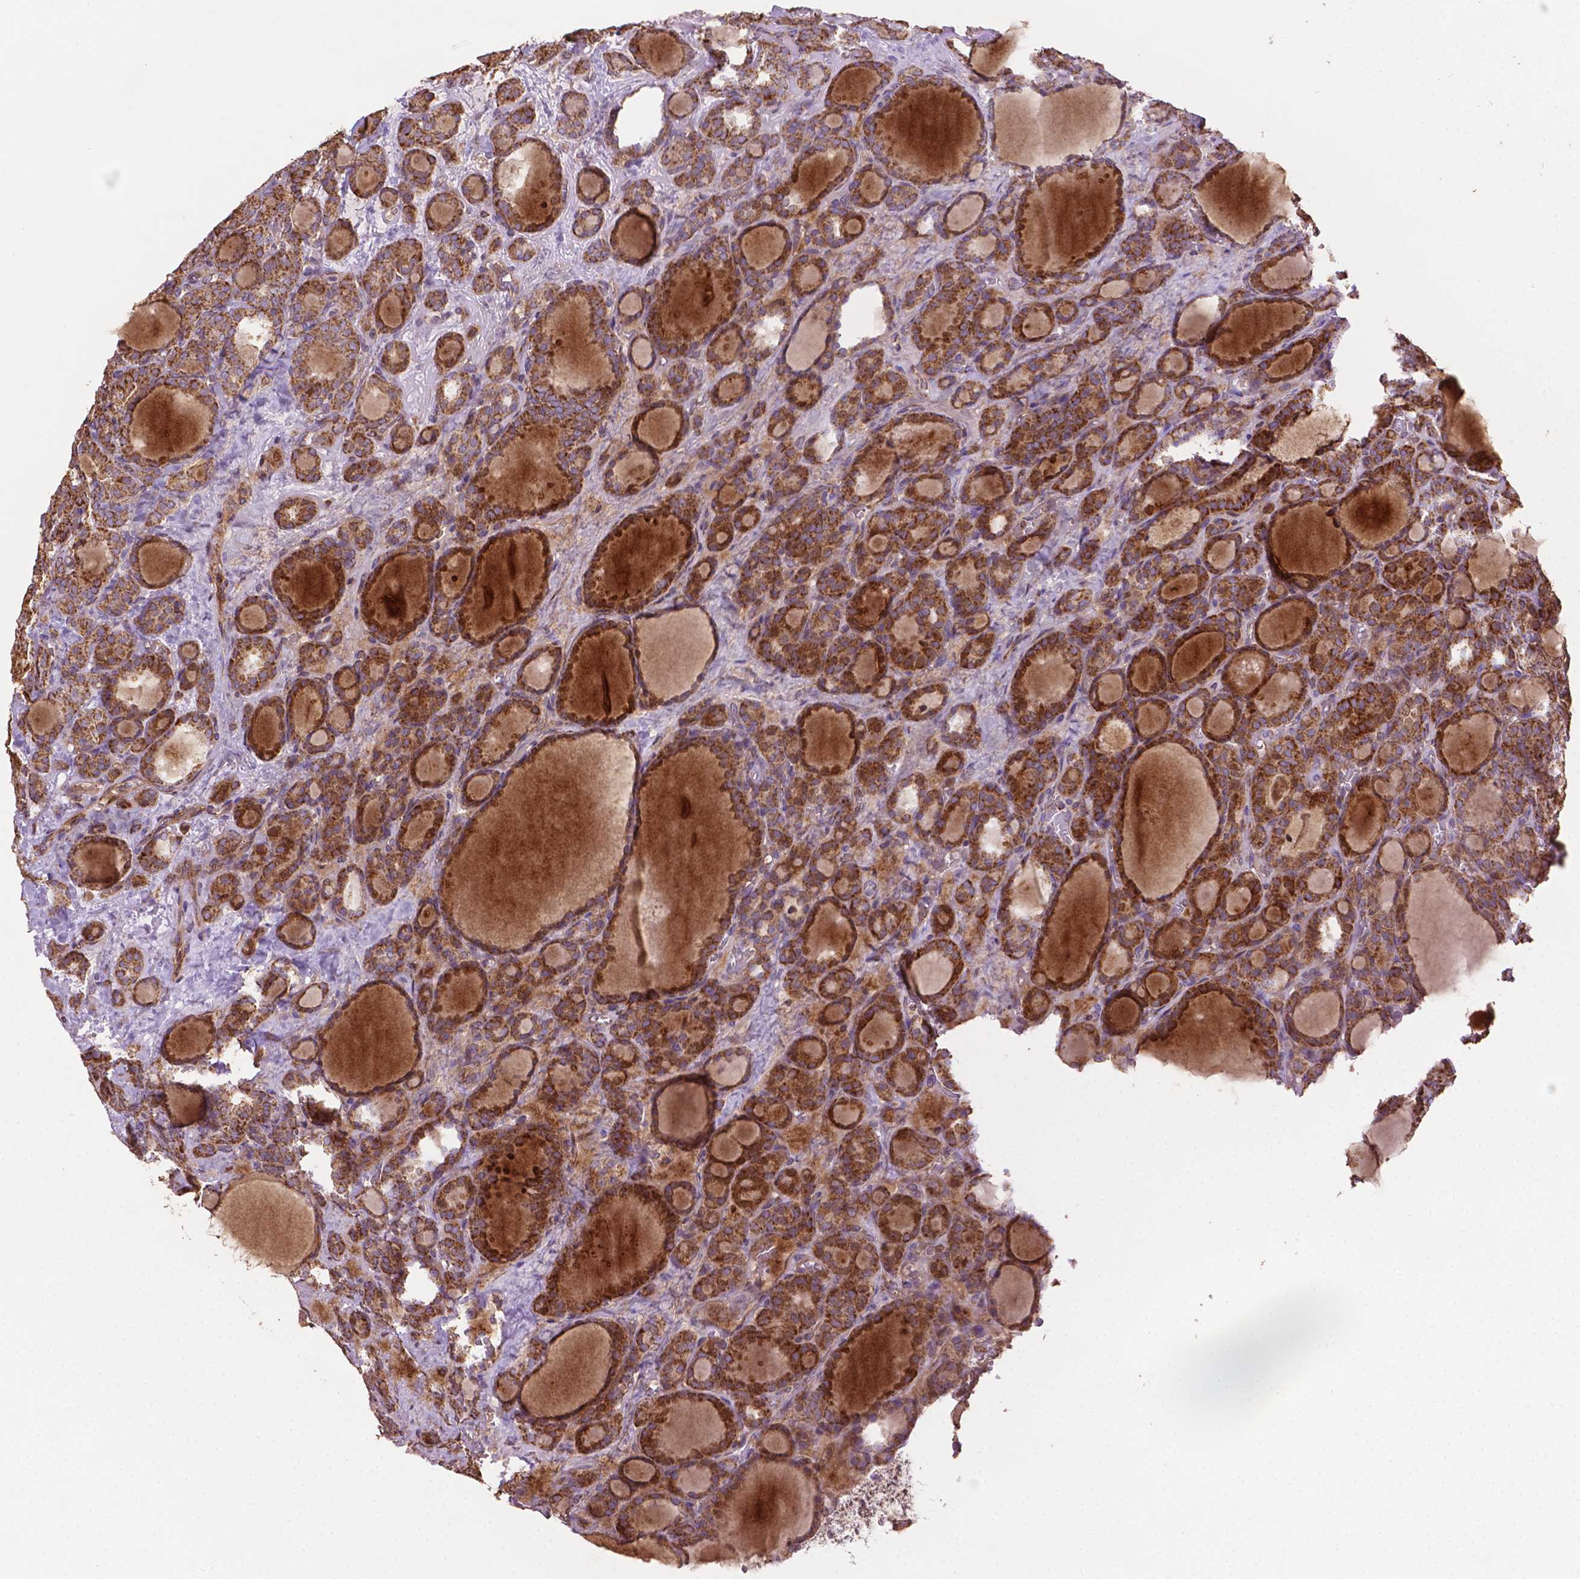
{"staining": {"intensity": "strong", "quantity": ">75%", "location": "cytoplasmic/membranous"}, "tissue": "thyroid cancer", "cell_type": "Tumor cells", "image_type": "cancer", "snomed": [{"axis": "morphology", "description": "Normal tissue, NOS"}, {"axis": "morphology", "description": "Follicular adenoma carcinoma, NOS"}, {"axis": "topography", "description": "Thyroid gland"}], "caption": "This photomicrograph displays immunohistochemistry staining of thyroid cancer, with high strong cytoplasmic/membranous staining in about >75% of tumor cells.", "gene": "LRR1", "patient": {"sex": "female", "age": 31}}